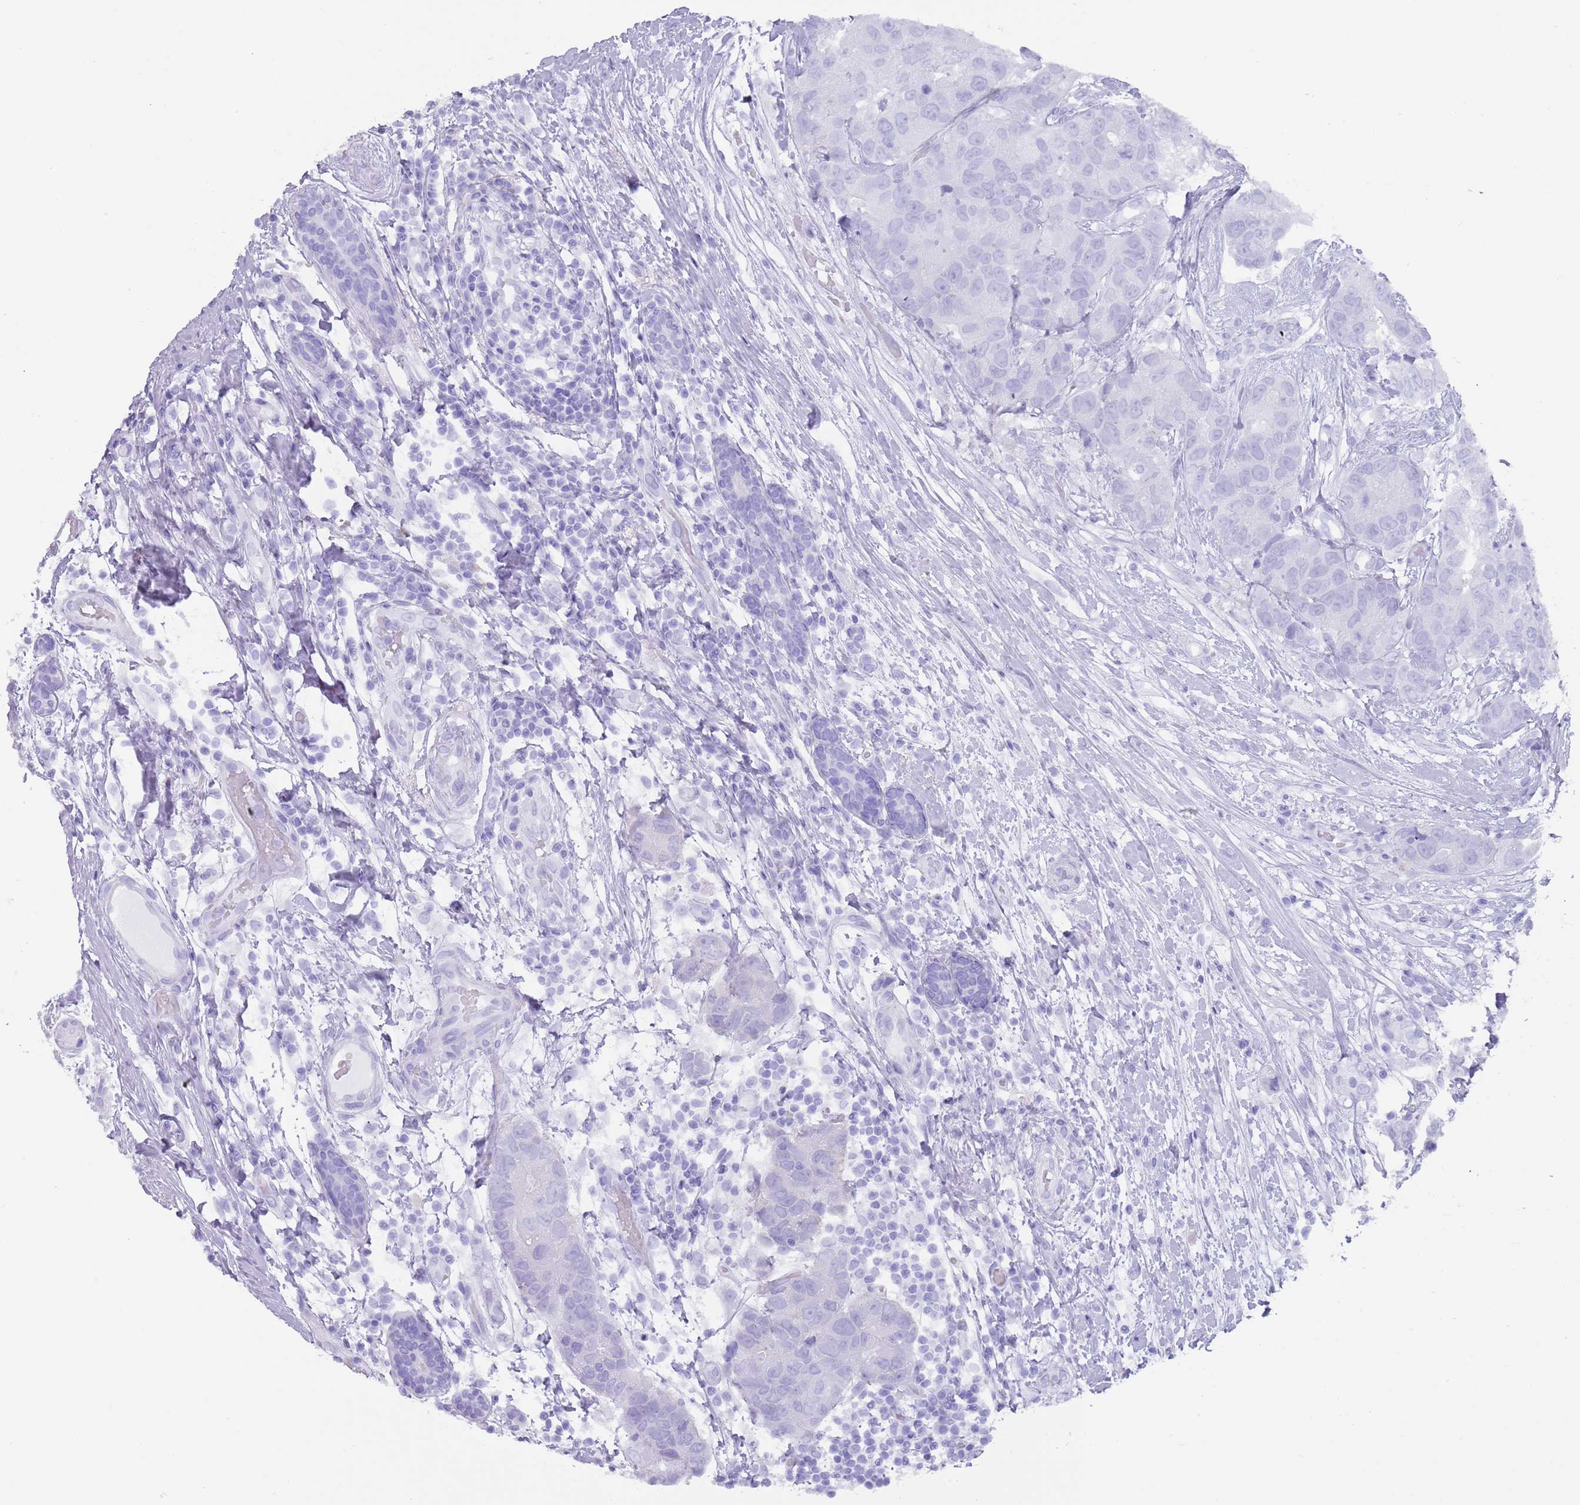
{"staining": {"intensity": "negative", "quantity": "none", "location": "none"}, "tissue": "breast cancer", "cell_type": "Tumor cells", "image_type": "cancer", "snomed": [{"axis": "morphology", "description": "Duct carcinoma"}, {"axis": "topography", "description": "Breast"}], "caption": "The IHC image has no significant positivity in tumor cells of breast cancer tissue.", "gene": "HDAC8", "patient": {"sex": "female", "age": 62}}